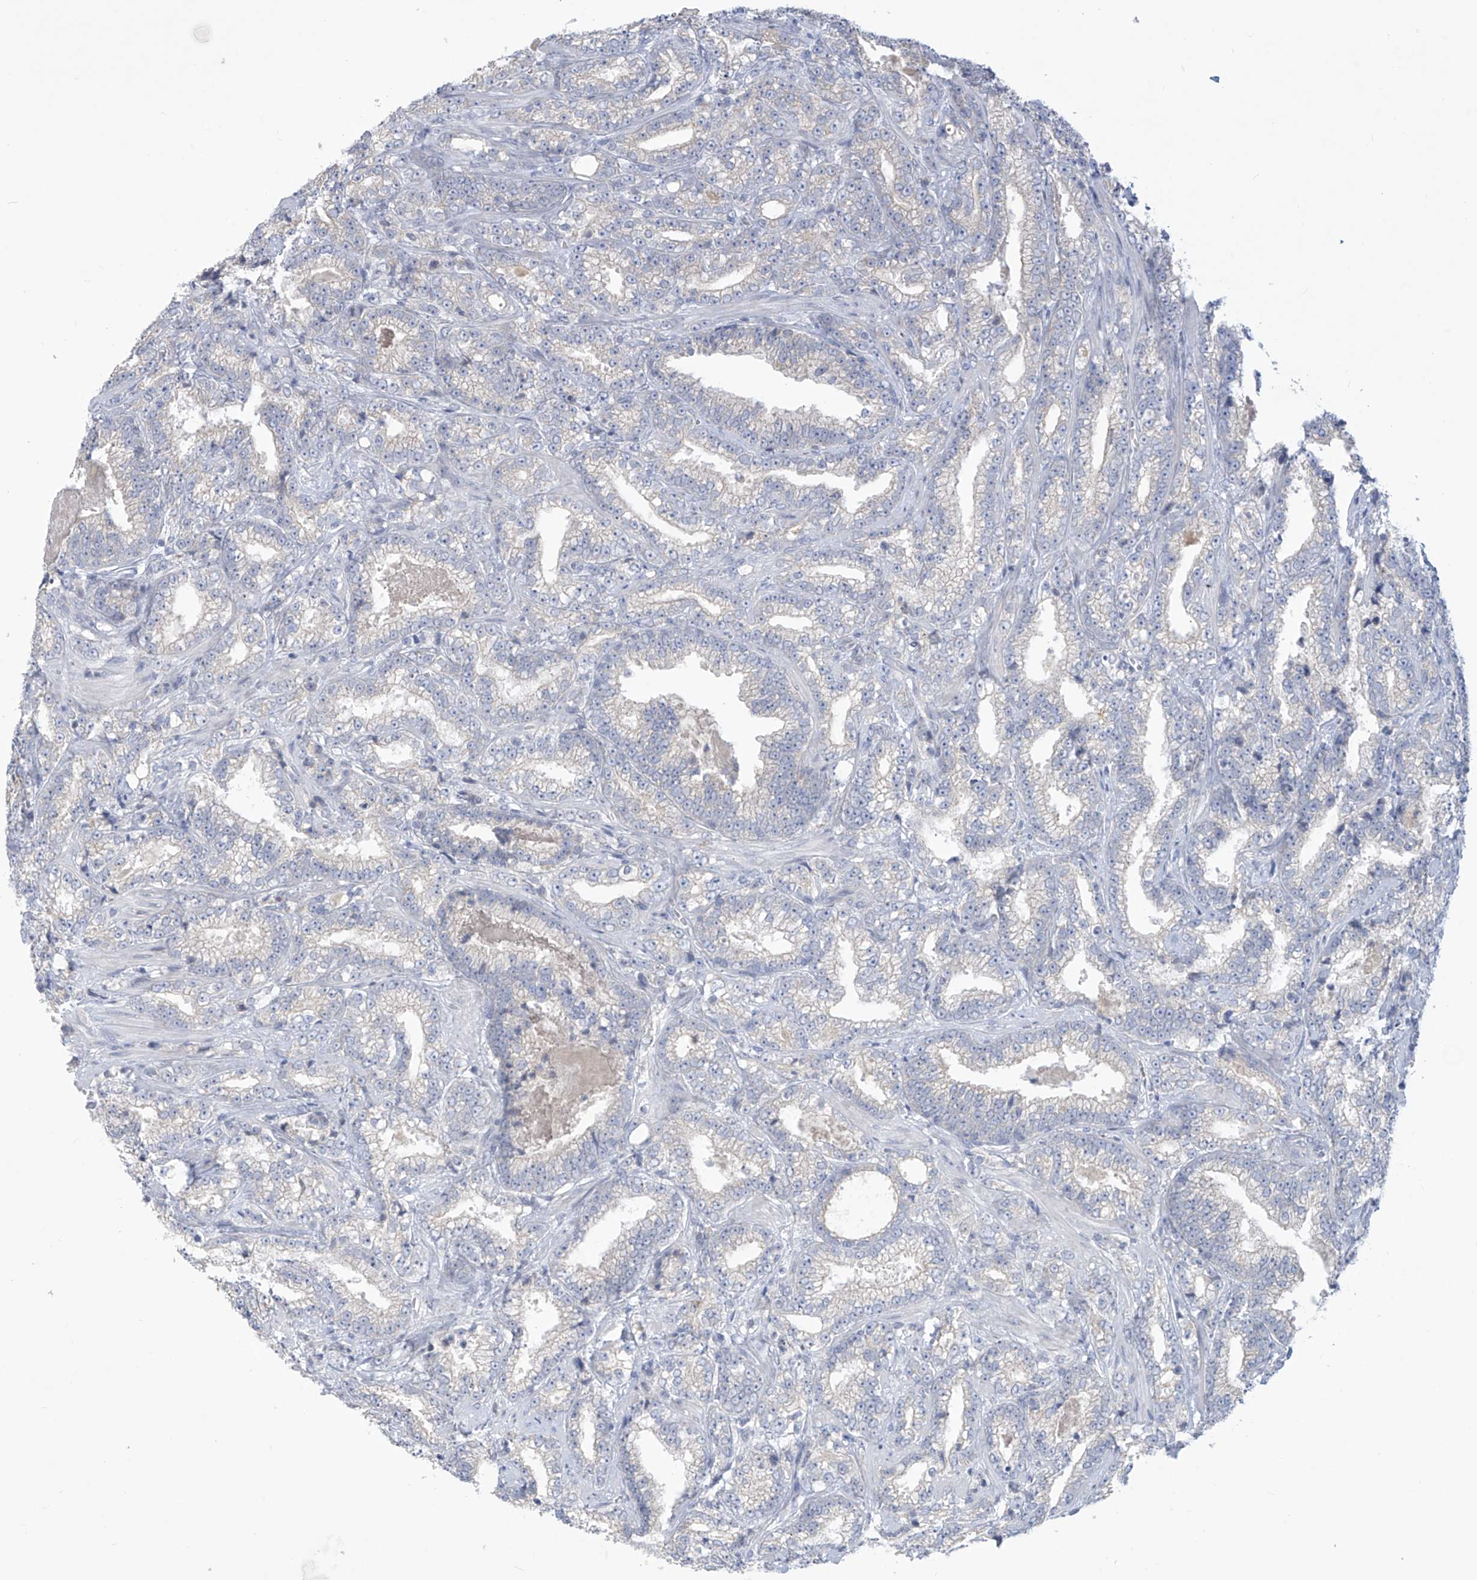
{"staining": {"intensity": "moderate", "quantity": "<25%", "location": "cytoplasmic/membranous"}, "tissue": "prostate cancer", "cell_type": "Tumor cells", "image_type": "cancer", "snomed": [{"axis": "morphology", "description": "Adenocarcinoma, High grade"}, {"axis": "topography", "description": "Prostate and seminal vesicle, NOS"}], "caption": "IHC micrograph of neoplastic tissue: prostate cancer (adenocarcinoma (high-grade)) stained using IHC displays low levels of moderate protein expression localized specifically in the cytoplasmic/membranous of tumor cells, appearing as a cytoplasmic/membranous brown color.", "gene": "IBA57", "patient": {"sex": "male", "age": 67}}